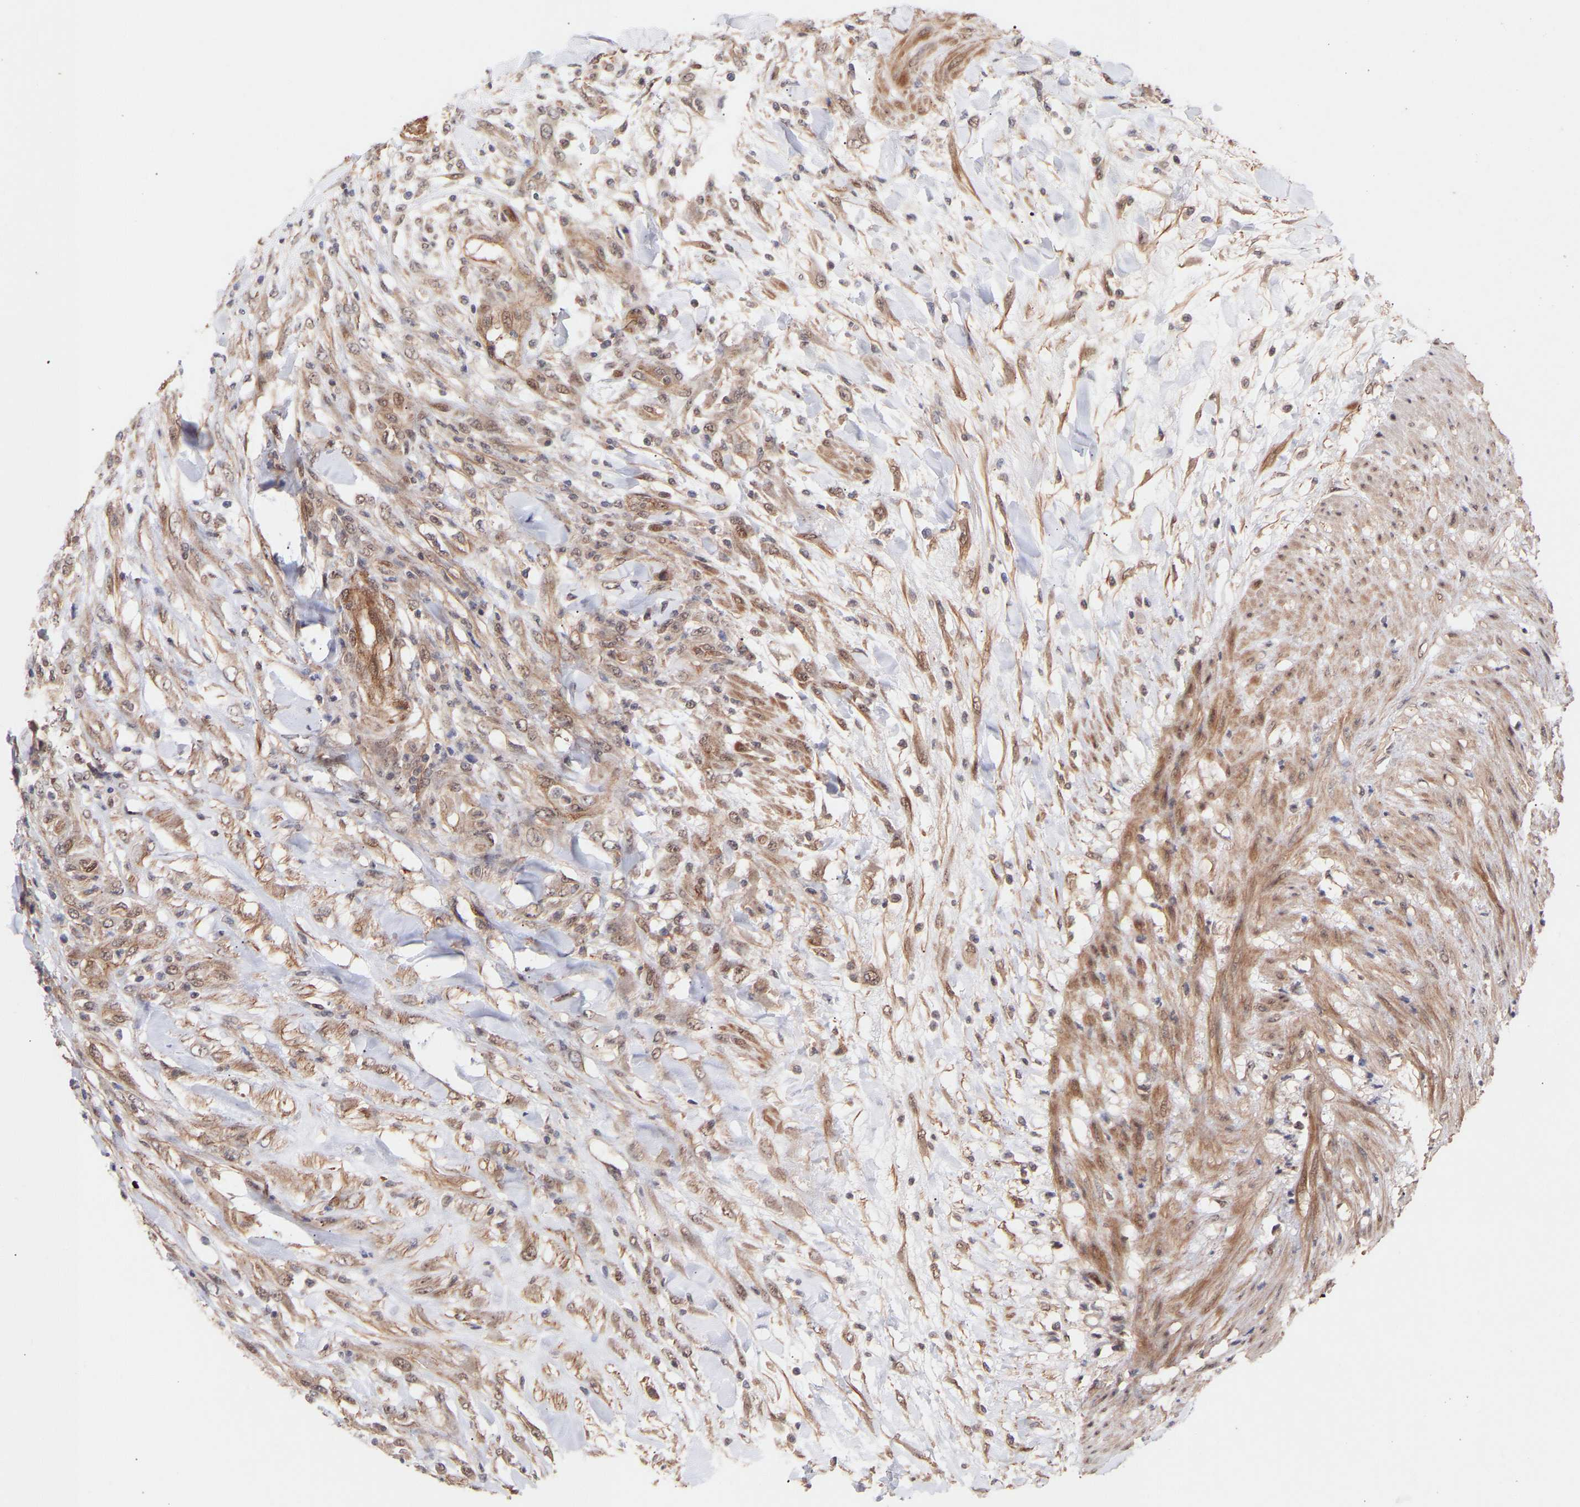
{"staining": {"intensity": "weak", "quantity": "25%-75%", "location": "cytoplasmic/membranous,nuclear"}, "tissue": "testis cancer", "cell_type": "Tumor cells", "image_type": "cancer", "snomed": [{"axis": "morphology", "description": "Seminoma, NOS"}, {"axis": "topography", "description": "Testis"}], "caption": "Immunohistochemistry image of neoplastic tissue: human testis cancer (seminoma) stained using immunohistochemistry displays low levels of weak protein expression localized specifically in the cytoplasmic/membranous and nuclear of tumor cells, appearing as a cytoplasmic/membranous and nuclear brown color.", "gene": "PDLIM5", "patient": {"sex": "male", "age": 59}}